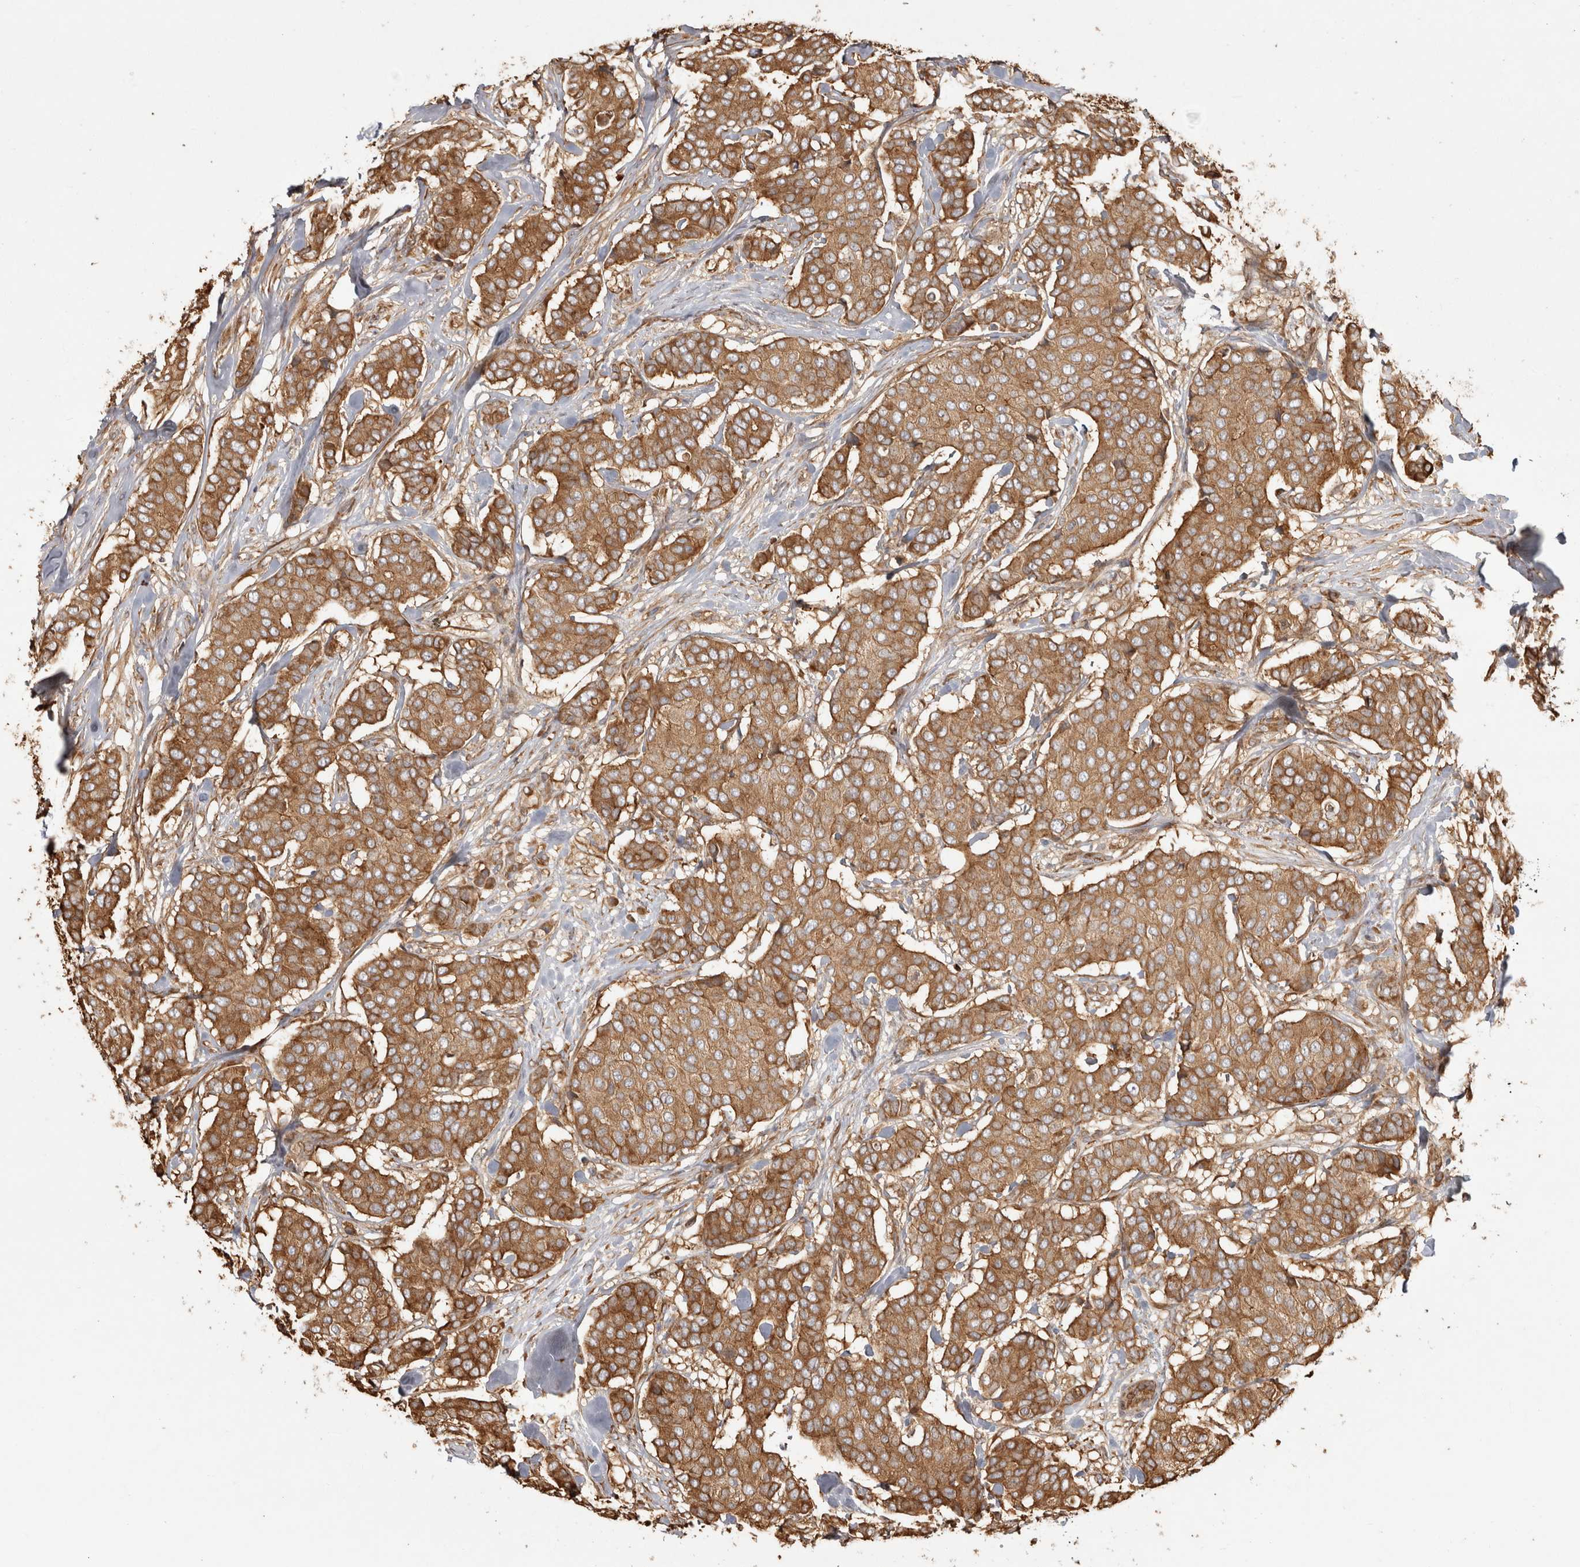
{"staining": {"intensity": "moderate", "quantity": ">75%", "location": "cytoplasmic/membranous"}, "tissue": "breast cancer", "cell_type": "Tumor cells", "image_type": "cancer", "snomed": [{"axis": "morphology", "description": "Duct carcinoma"}, {"axis": "topography", "description": "Breast"}], "caption": "High-power microscopy captured an immunohistochemistry image of breast infiltrating ductal carcinoma, revealing moderate cytoplasmic/membranous expression in approximately >75% of tumor cells. The protein is stained brown, and the nuclei are stained in blue (DAB IHC with brightfield microscopy, high magnification).", "gene": "CAMSAP2", "patient": {"sex": "female", "age": 75}}